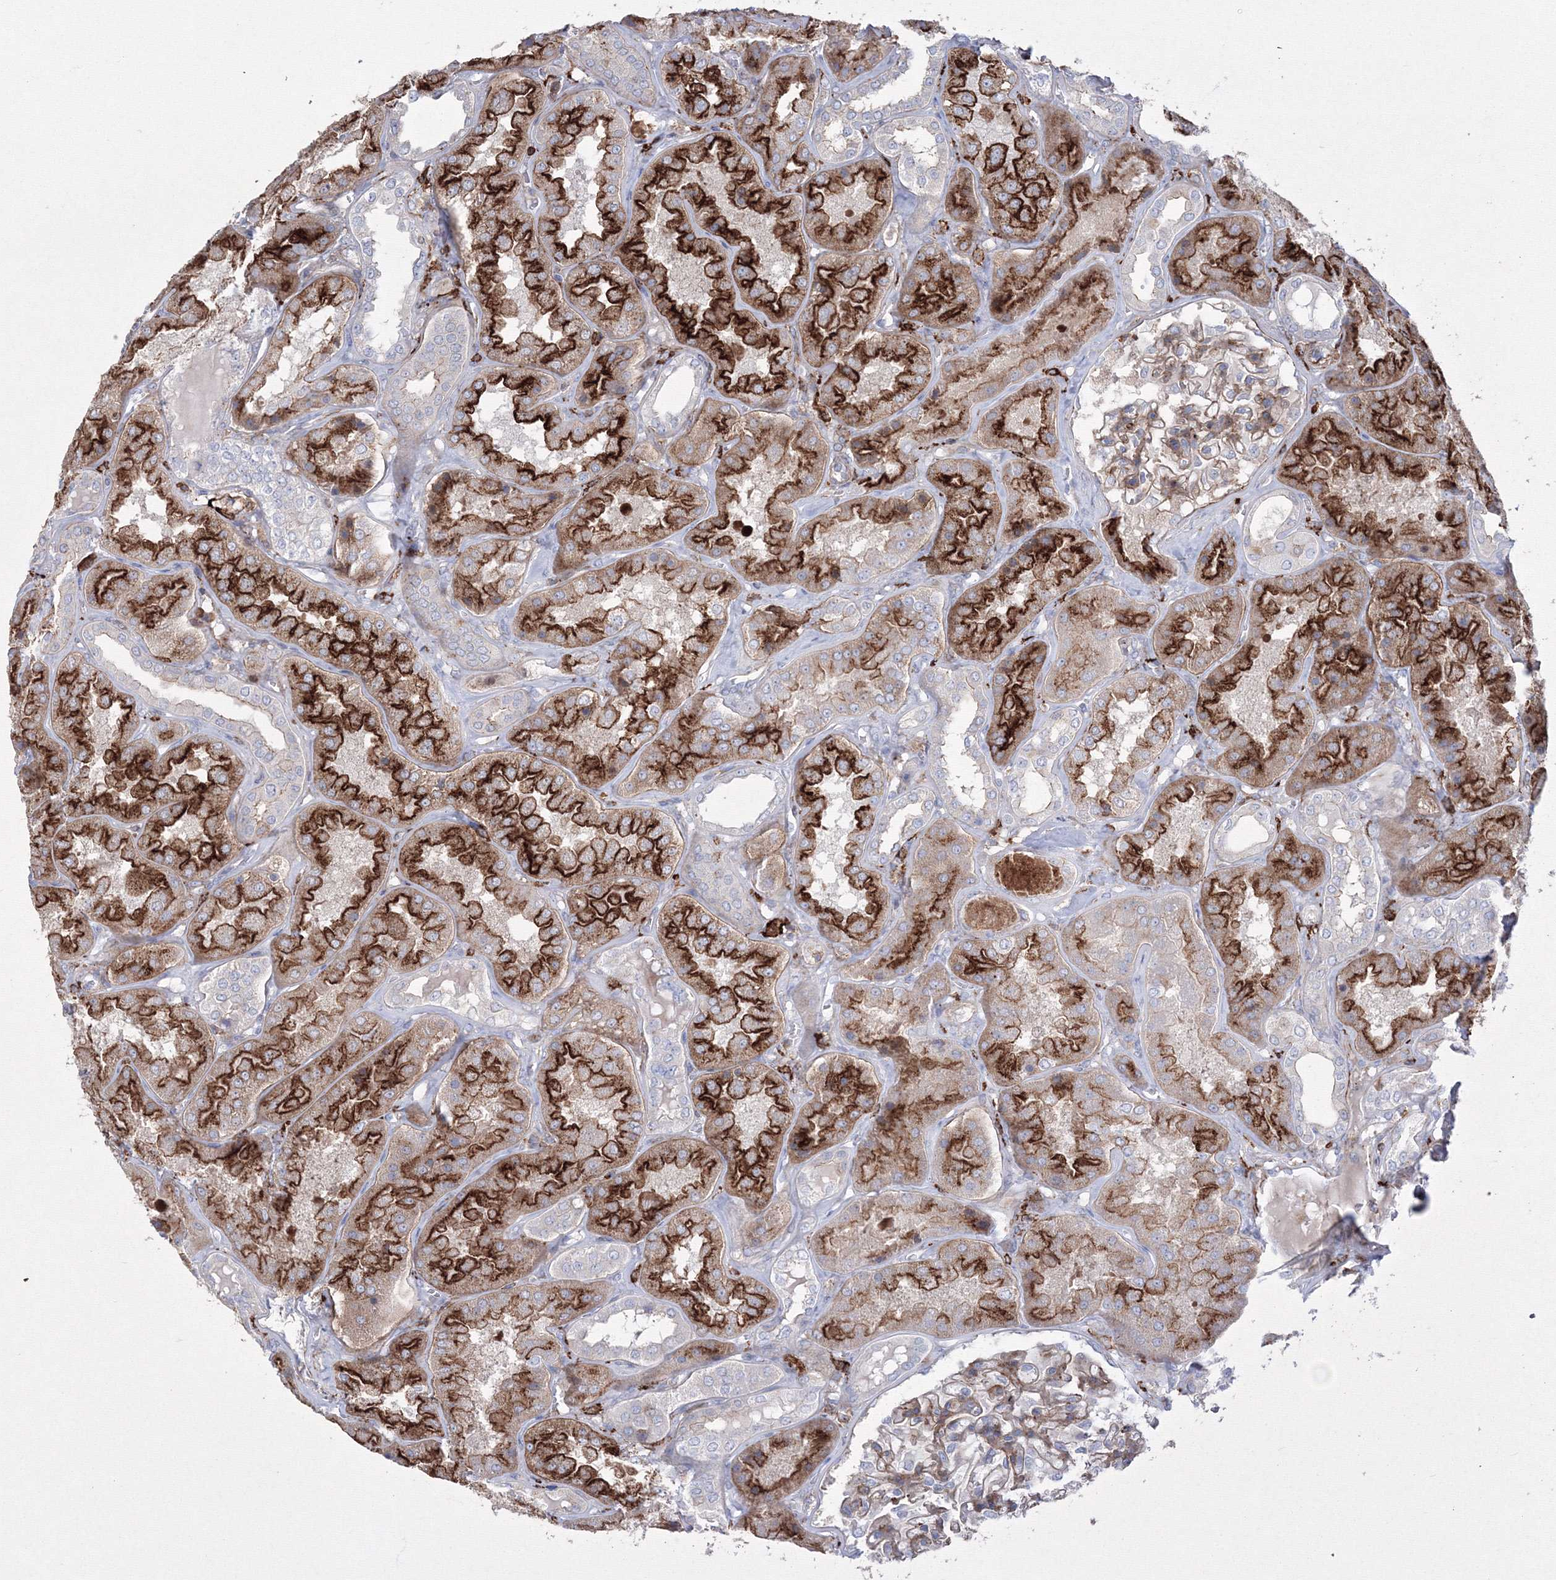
{"staining": {"intensity": "moderate", "quantity": ">75%", "location": "cytoplasmic/membranous"}, "tissue": "kidney", "cell_type": "Cells in glomeruli", "image_type": "normal", "snomed": [{"axis": "morphology", "description": "Normal tissue, NOS"}, {"axis": "topography", "description": "Kidney"}], "caption": "Immunohistochemistry histopathology image of benign kidney stained for a protein (brown), which demonstrates medium levels of moderate cytoplasmic/membranous expression in about >75% of cells in glomeruli.", "gene": "GPR82", "patient": {"sex": "female", "age": 56}}